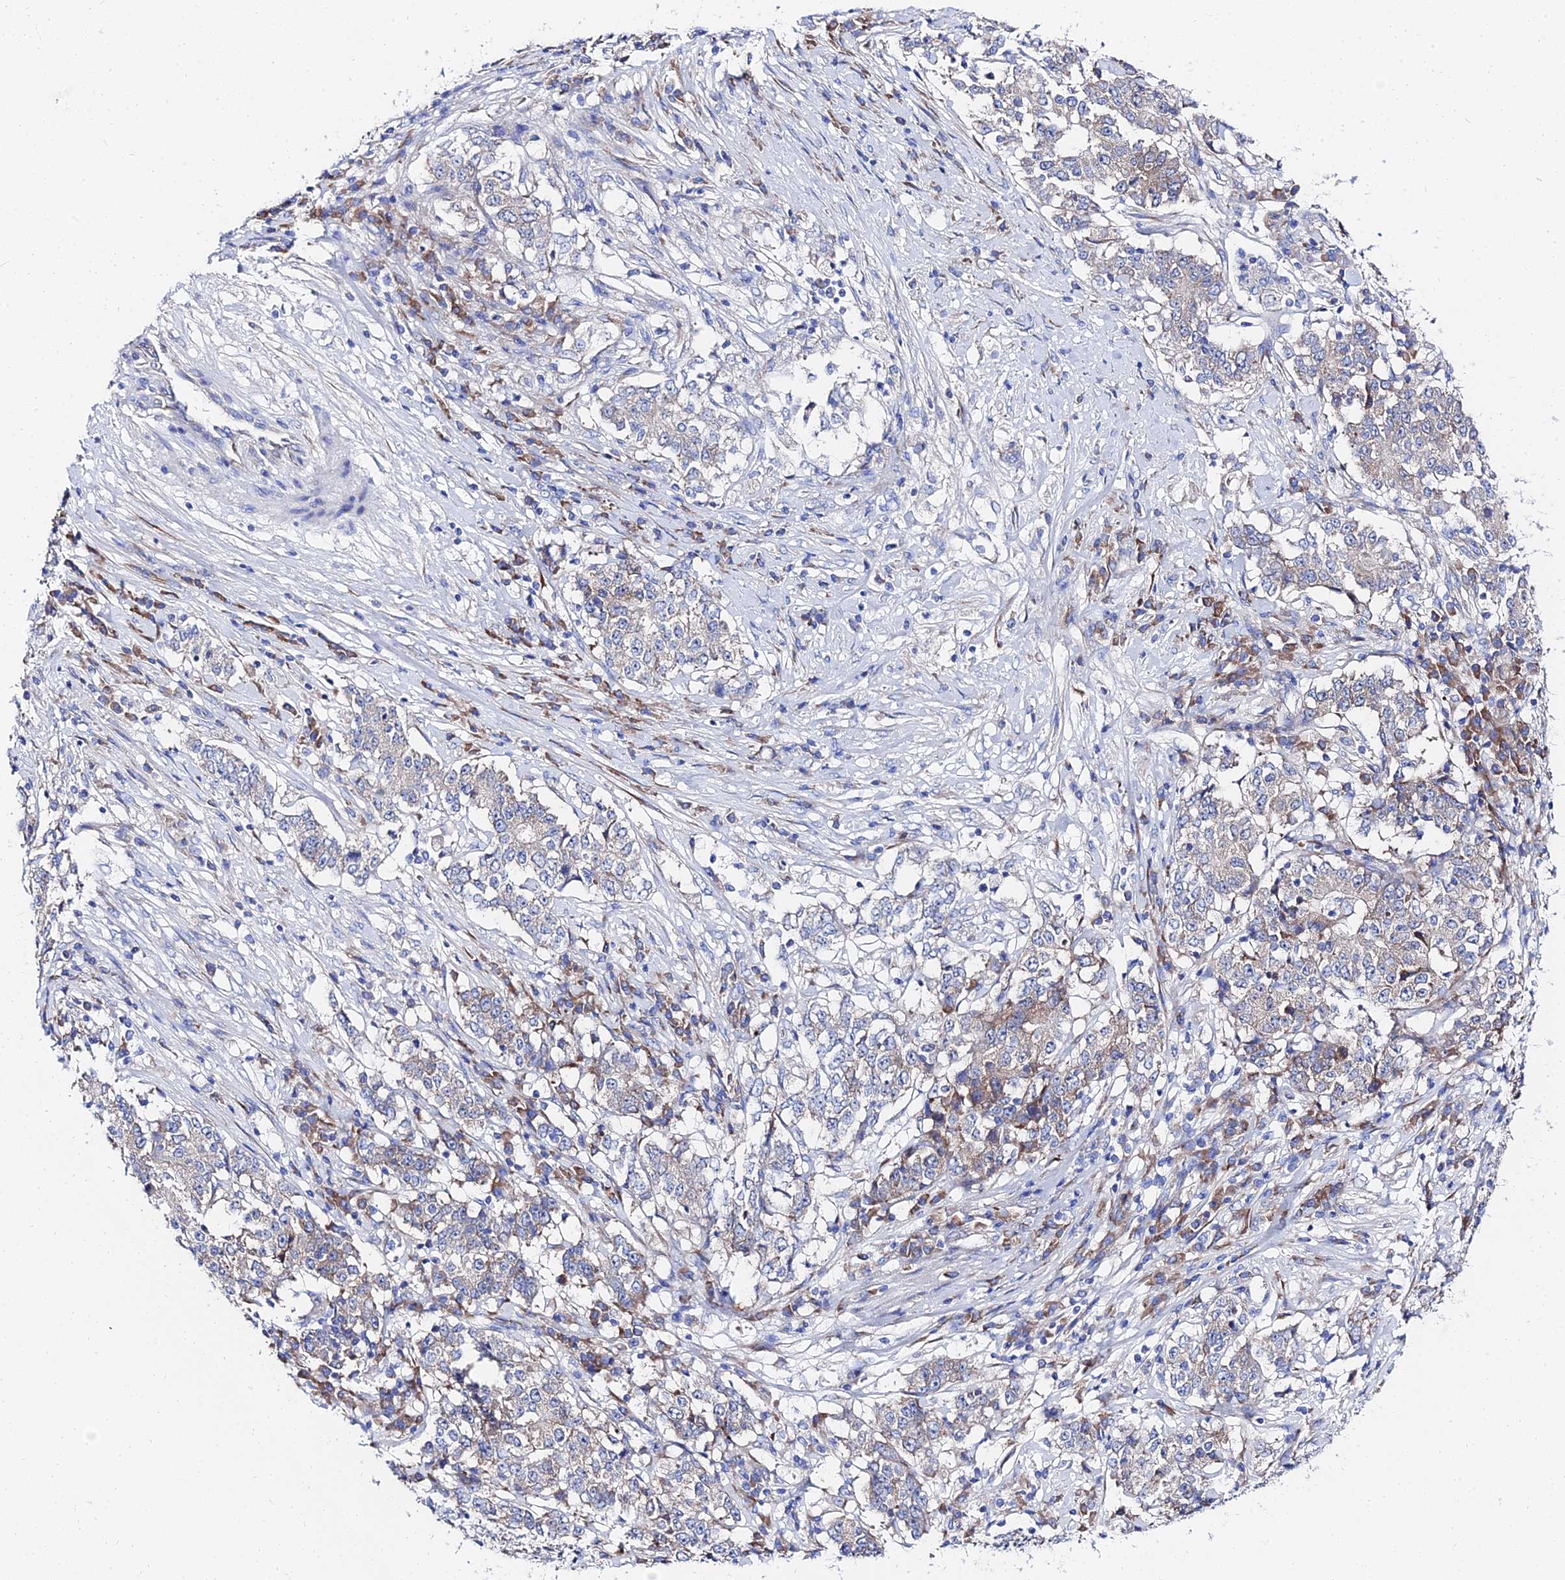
{"staining": {"intensity": "weak", "quantity": "25%-75%", "location": "cytoplasmic/membranous"}, "tissue": "stomach cancer", "cell_type": "Tumor cells", "image_type": "cancer", "snomed": [{"axis": "morphology", "description": "Adenocarcinoma, NOS"}, {"axis": "topography", "description": "Stomach"}], "caption": "A histopathology image showing weak cytoplasmic/membranous expression in about 25%-75% of tumor cells in adenocarcinoma (stomach), as visualized by brown immunohistochemical staining.", "gene": "PTTG1", "patient": {"sex": "male", "age": 59}}